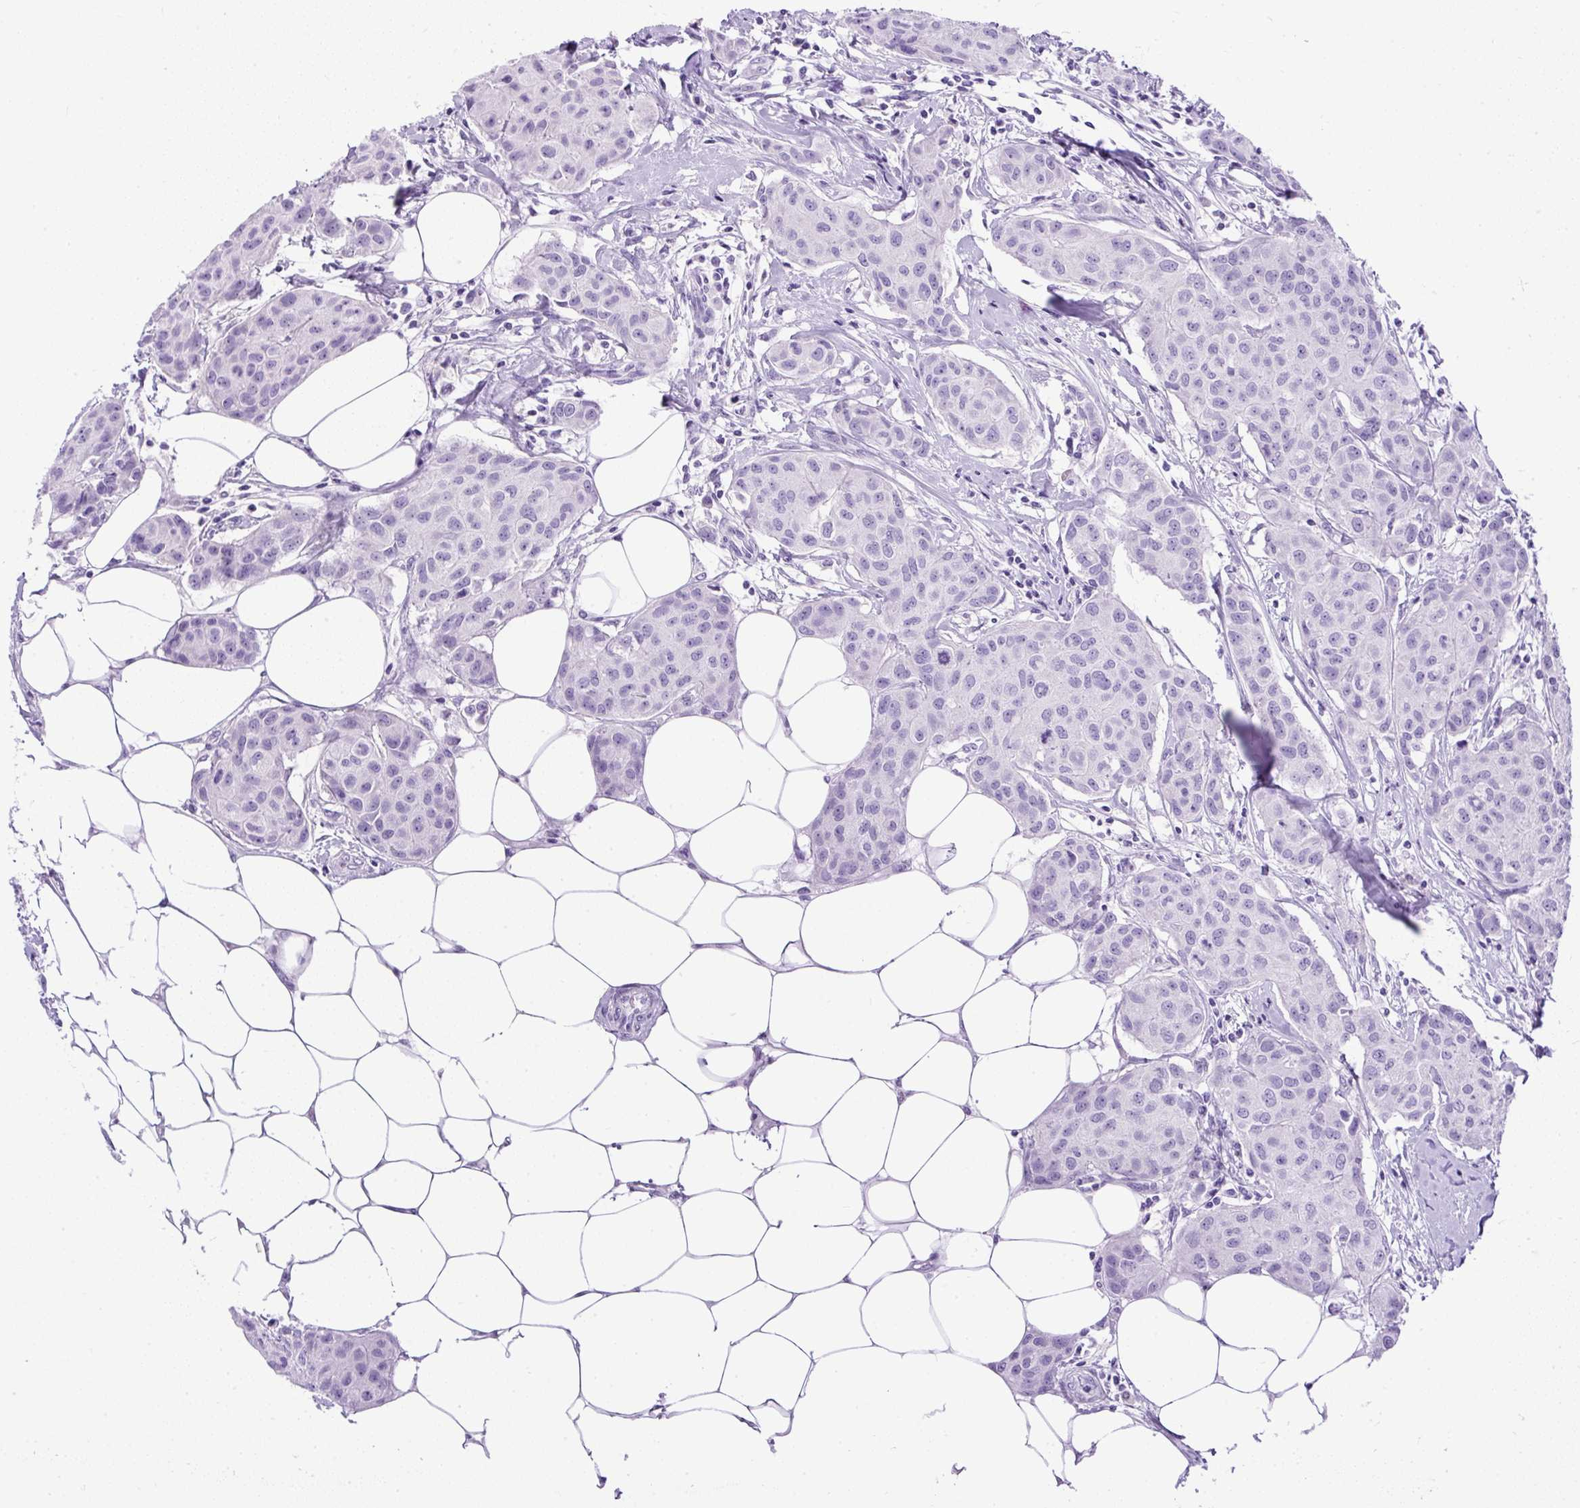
{"staining": {"intensity": "negative", "quantity": "none", "location": "none"}, "tissue": "breast cancer", "cell_type": "Tumor cells", "image_type": "cancer", "snomed": [{"axis": "morphology", "description": "Duct carcinoma"}, {"axis": "topography", "description": "Breast"}, {"axis": "topography", "description": "Lymph node"}], "caption": "Immunohistochemistry (IHC) image of neoplastic tissue: breast cancer (infiltrating ductal carcinoma) stained with DAB (3,3'-diaminobenzidine) displays no significant protein positivity in tumor cells. The staining is performed using DAB (3,3'-diaminobenzidine) brown chromogen with nuclei counter-stained in using hematoxylin.", "gene": "UPP1", "patient": {"sex": "female", "age": 80}}